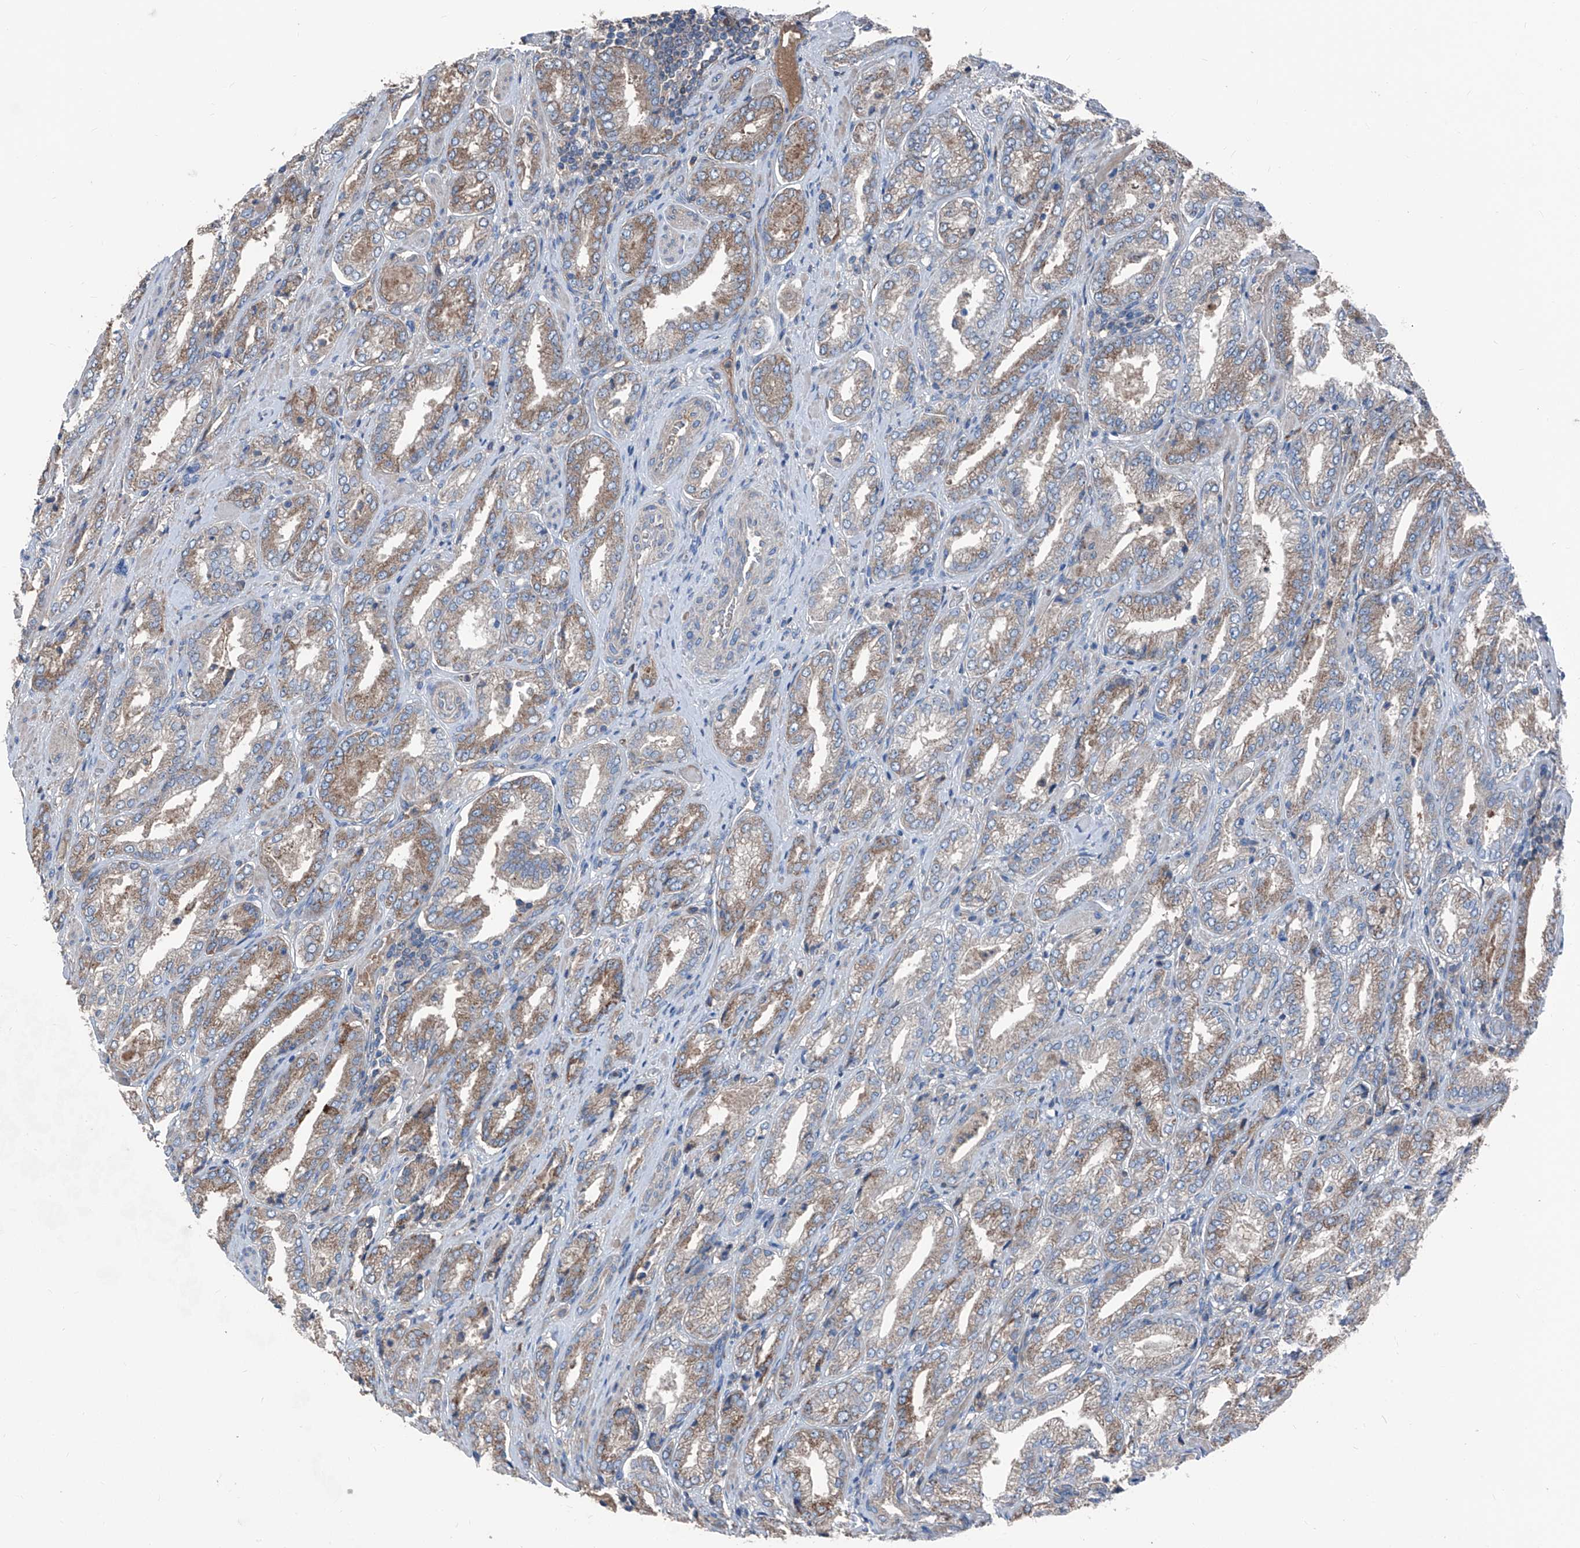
{"staining": {"intensity": "moderate", "quantity": "25%-75%", "location": "cytoplasmic/membranous"}, "tissue": "prostate cancer", "cell_type": "Tumor cells", "image_type": "cancer", "snomed": [{"axis": "morphology", "description": "Adenocarcinoma, Low grade"}, {"axis": "topography", "description": "Prostate"}], "caption": "Immunohistochemistry of prostate cancer demonstrates medium levels of moderate cytoplasmic/membranous staining in approximately 25%-75% of tumor cells.", "gene": "GPAT3", "patient": {"sex": "male", "age": 62}}